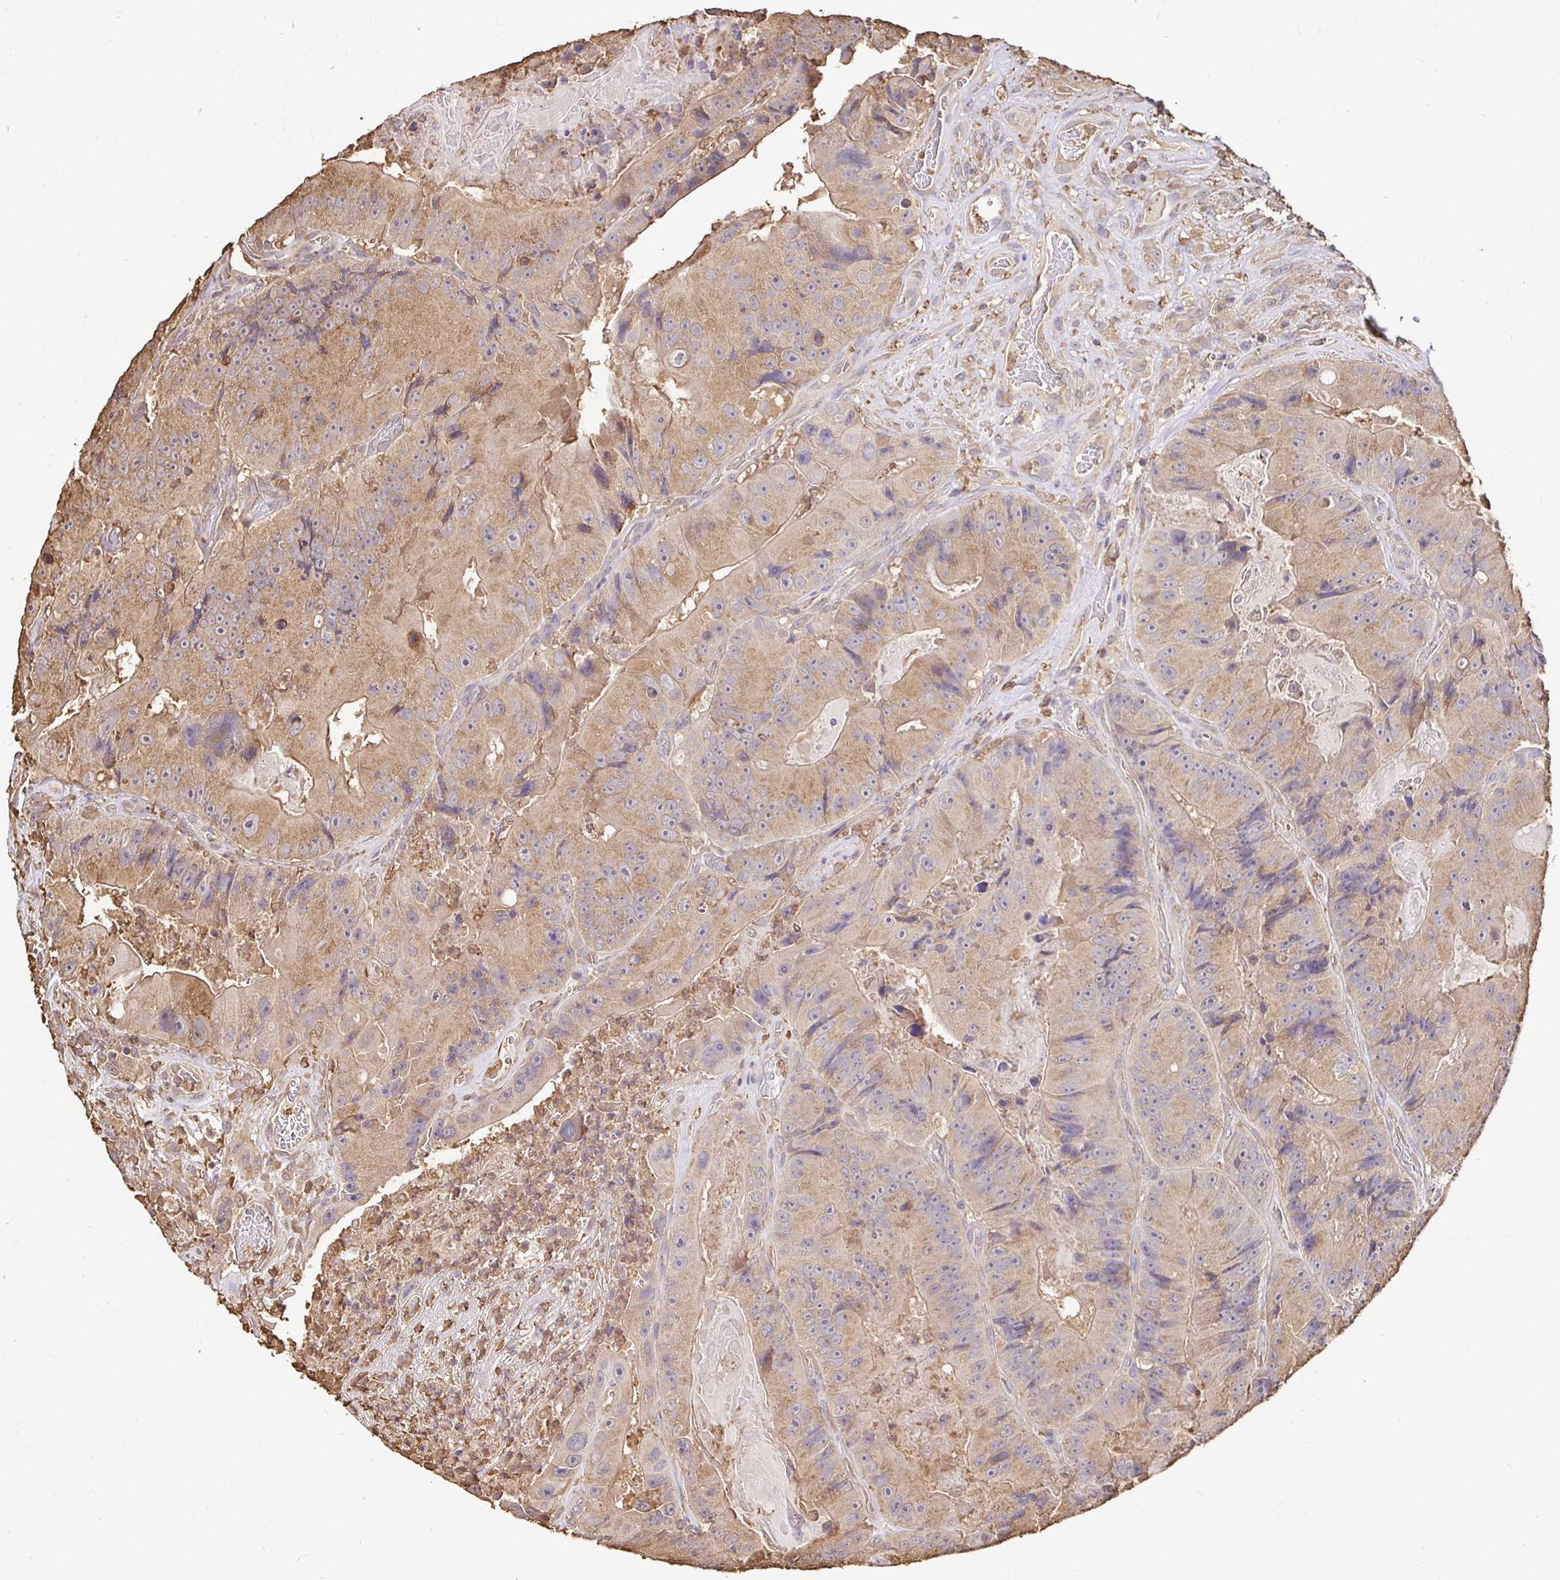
{"staining": {"intensity": "weak", "quantity": ">75%", "location": "cytoplasmic/membranous"}, "tissue": "colorectal cancer", "cell_type": "Tumor cells", "image_type": "cancer", "snomed": [{"axis": "morphology", "description": "Adenocarcinoma, NOS"}, {"axis": "topography", "description": "Colon"}], "caption": "A high-resolution photomicrograph shows immunohistochemistry (IHC) staining of colorectal adenocarcinoma, which displays weak cytoplasmic/membranous staining in approximately >75% of tumor cells.", "gene": "MAPK8IP3", "patient": {"sex": "female", "age": 86}}